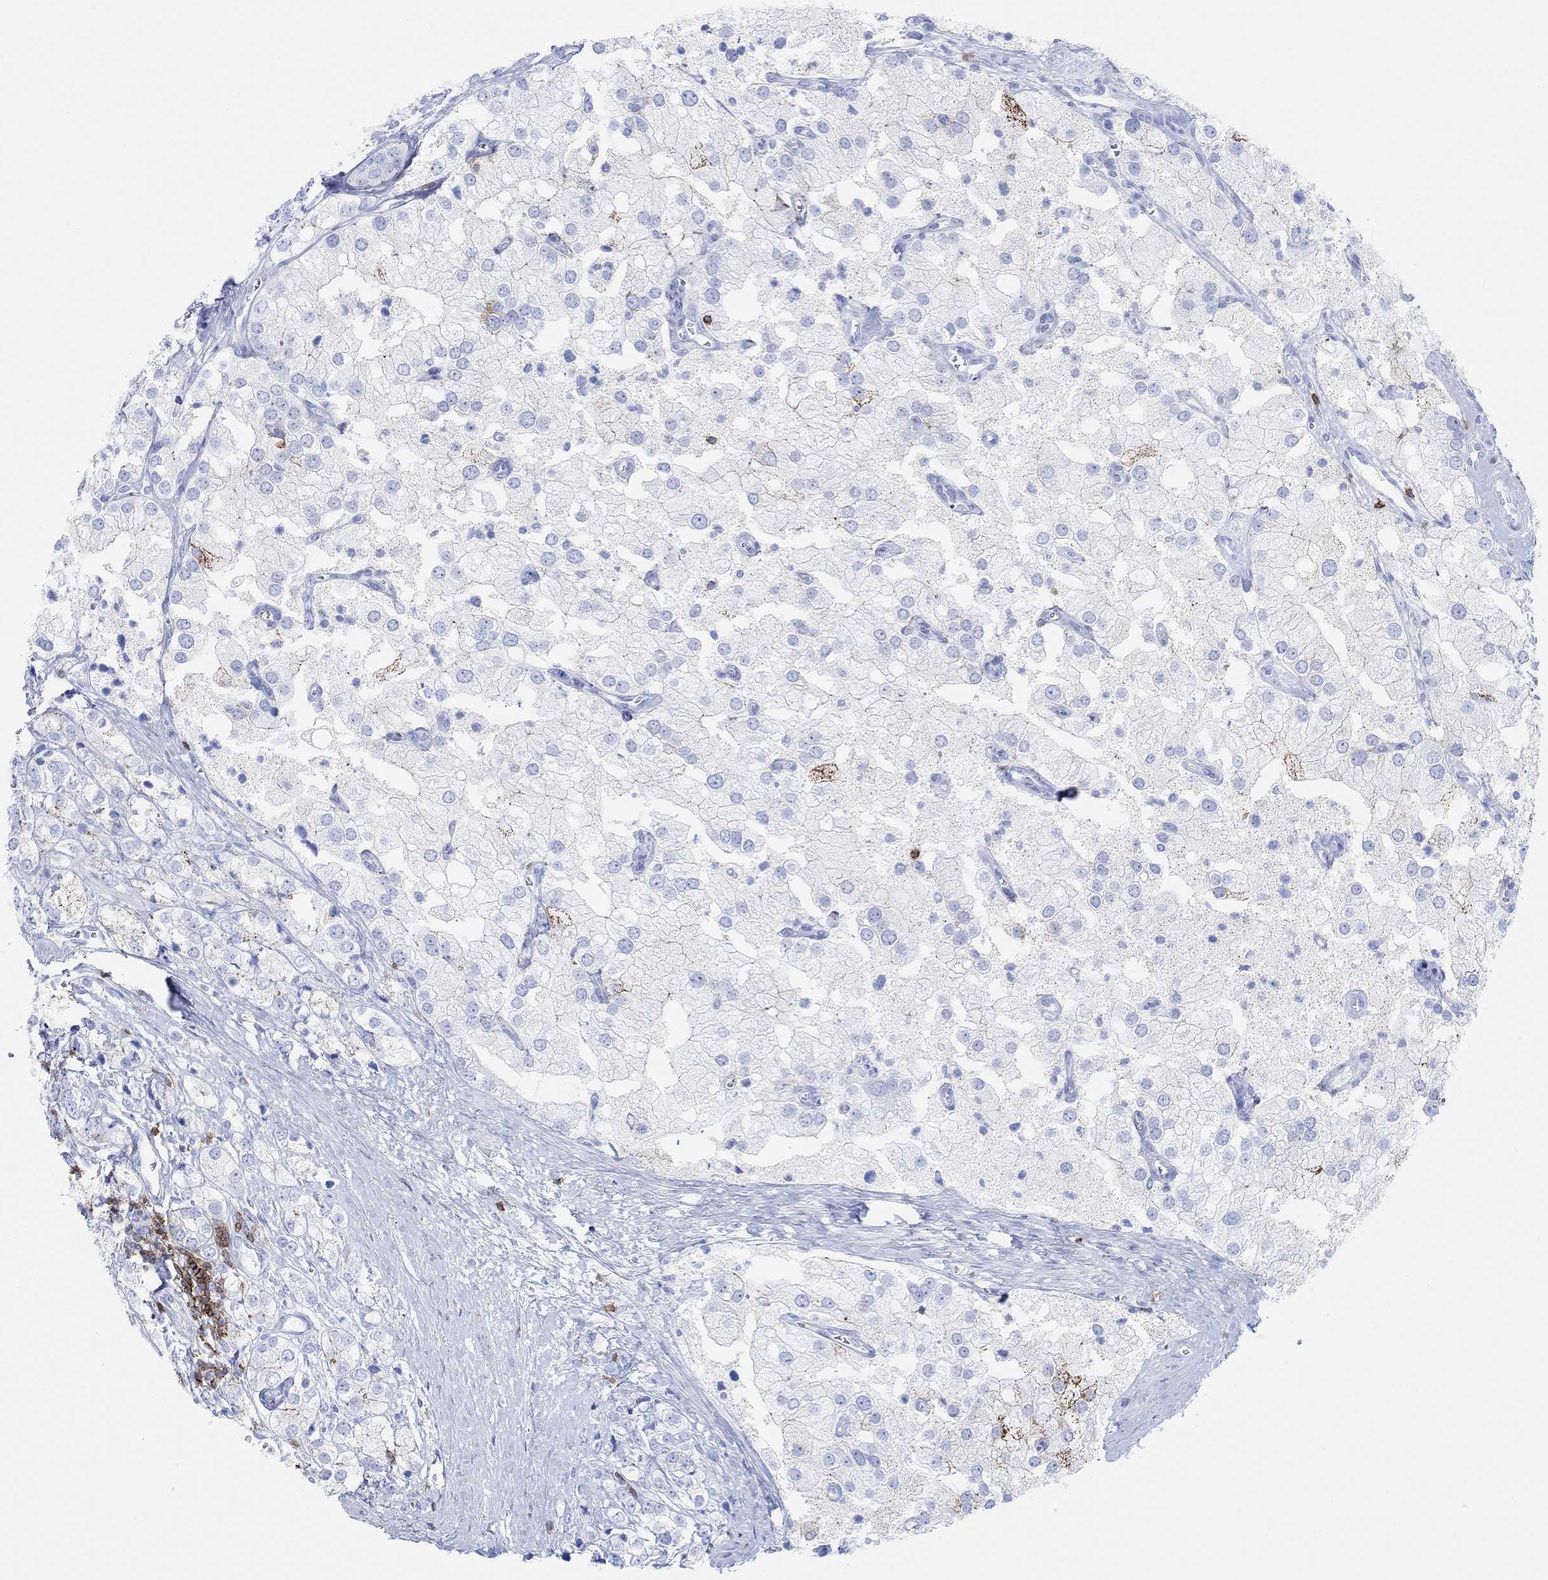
{"staining": {"intensity": "strong", "quantity": "<25%", "location": "cytoplasmic/membranous"}, "tissue": "prostate cancer", "cell_type": "Tumor cells", "image_type": "cancer", "snomed": [{"axis": "morphology", "description": "Adenocarcinoma, NOS"}, {"axis": "topography", "description": "Prostate and seminal vesicle, NOS"}, {"axis": "topography", "description": "Prostate"}], "caption": "Adenocarcinoma (prostate) stained with IHC displays strong cytoplasmic/membranous expression in approximately <25% of tumor cells.", "gene": "GPR65", "patient": {"sex": "male", "age": 79}}